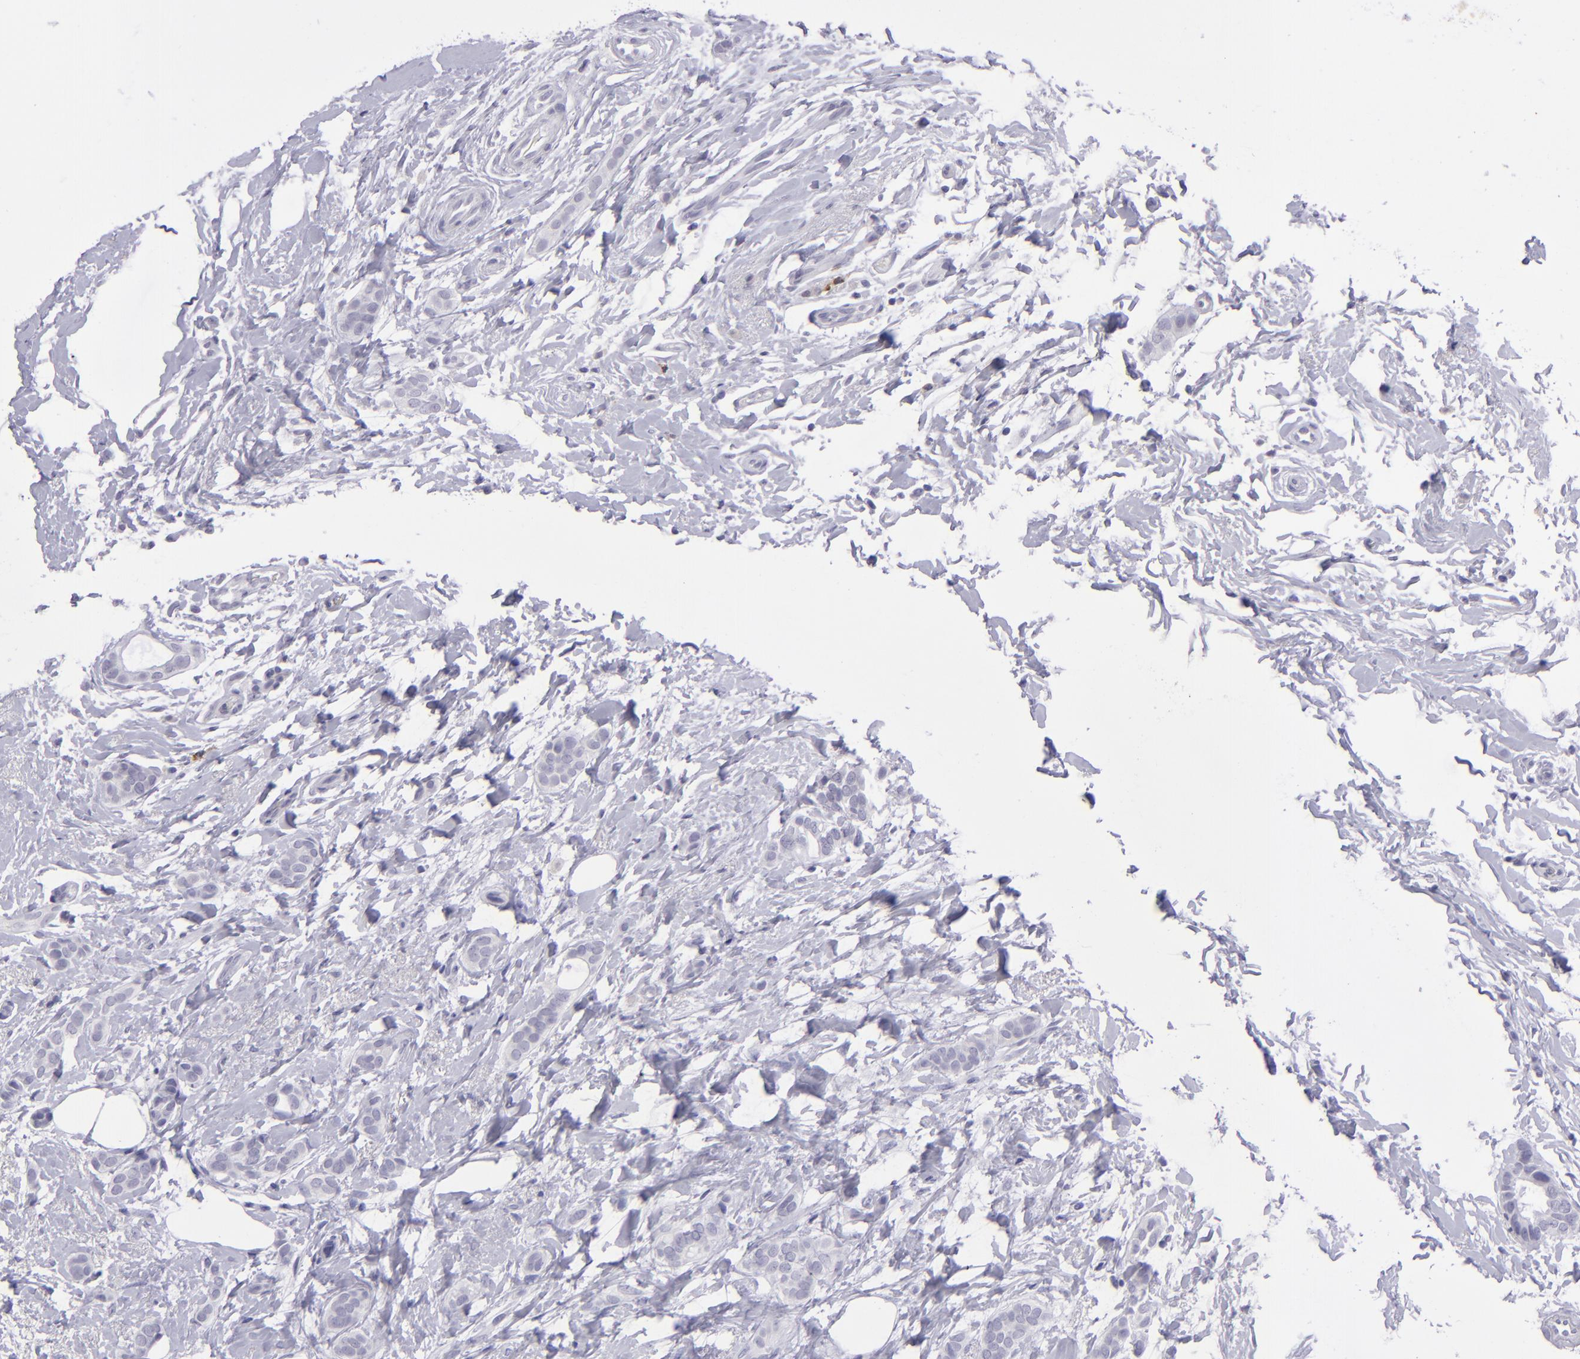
{"staining": {"intensity": "negative", "quantity": "none", "location": "none"}, "tissue": "breast cancer", "cell_type": "Tumor cells", "image_type": "cancer", "snomed": [{"axis": "morphology", "description": "Duct carcinoma"}, {"axis": "topography", "description": "Breast"}], "caption": "Breast cancer (invasive ductal carcinoma) was stained to show a protein in brown. There is no significant expression in tumor cells.", "gene": "POU2F2", "patient": {"sex": "female", "age": 54}}